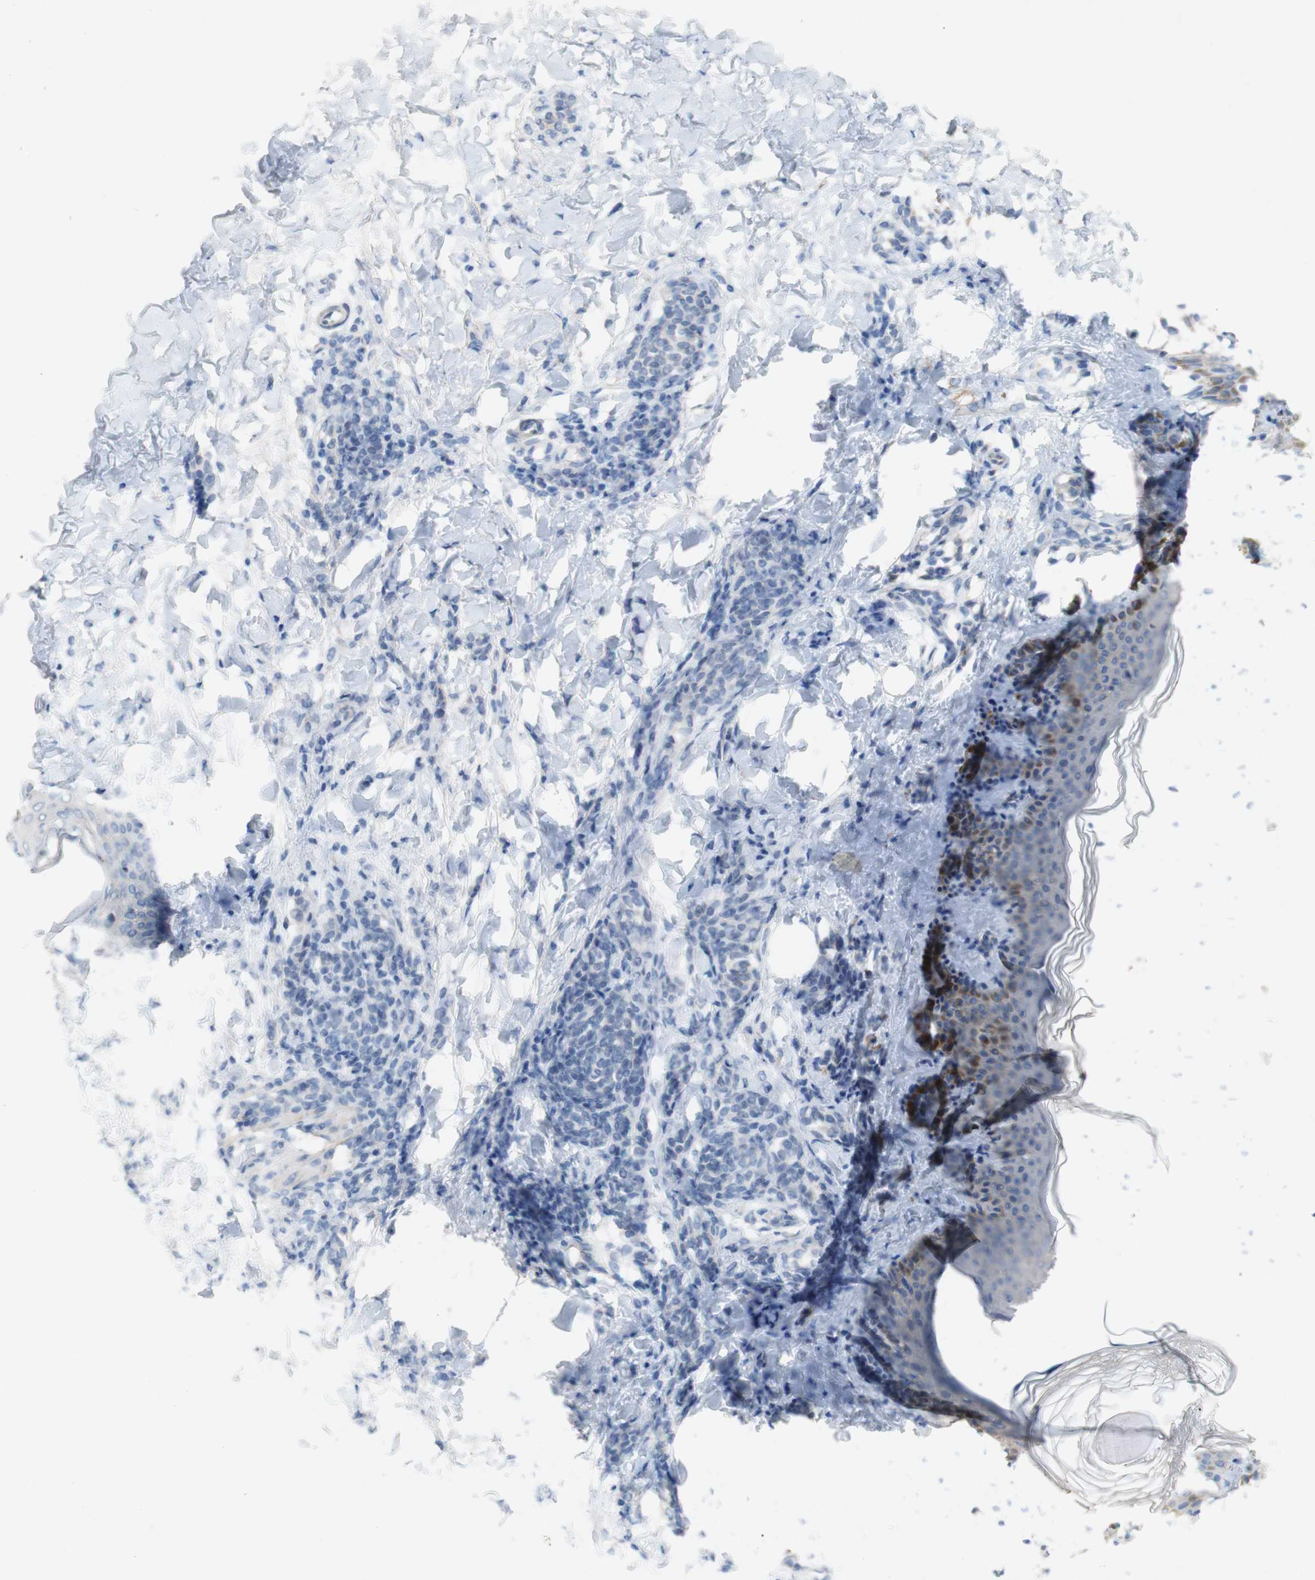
{"staining": {"intensity": "negative", "quantity": "none", "location": "none"}, "tissue": "skin", "cell_type": "Fibroblasts", "image_type": "normal", "snomed": [{"axis": "morphology", "description": "Normal tissue, NOS"}, {"axis": "topography", "description": "Skin"}], "caption": "Immunohistochemistry micrograph of benign skin: human skin stained with DAB (3,3'-diaminobenzidine) shows no significant protein staining in fibroblasts.", "gene": "PACSIN1", "patient": {"sex": "male", "age": 16}}